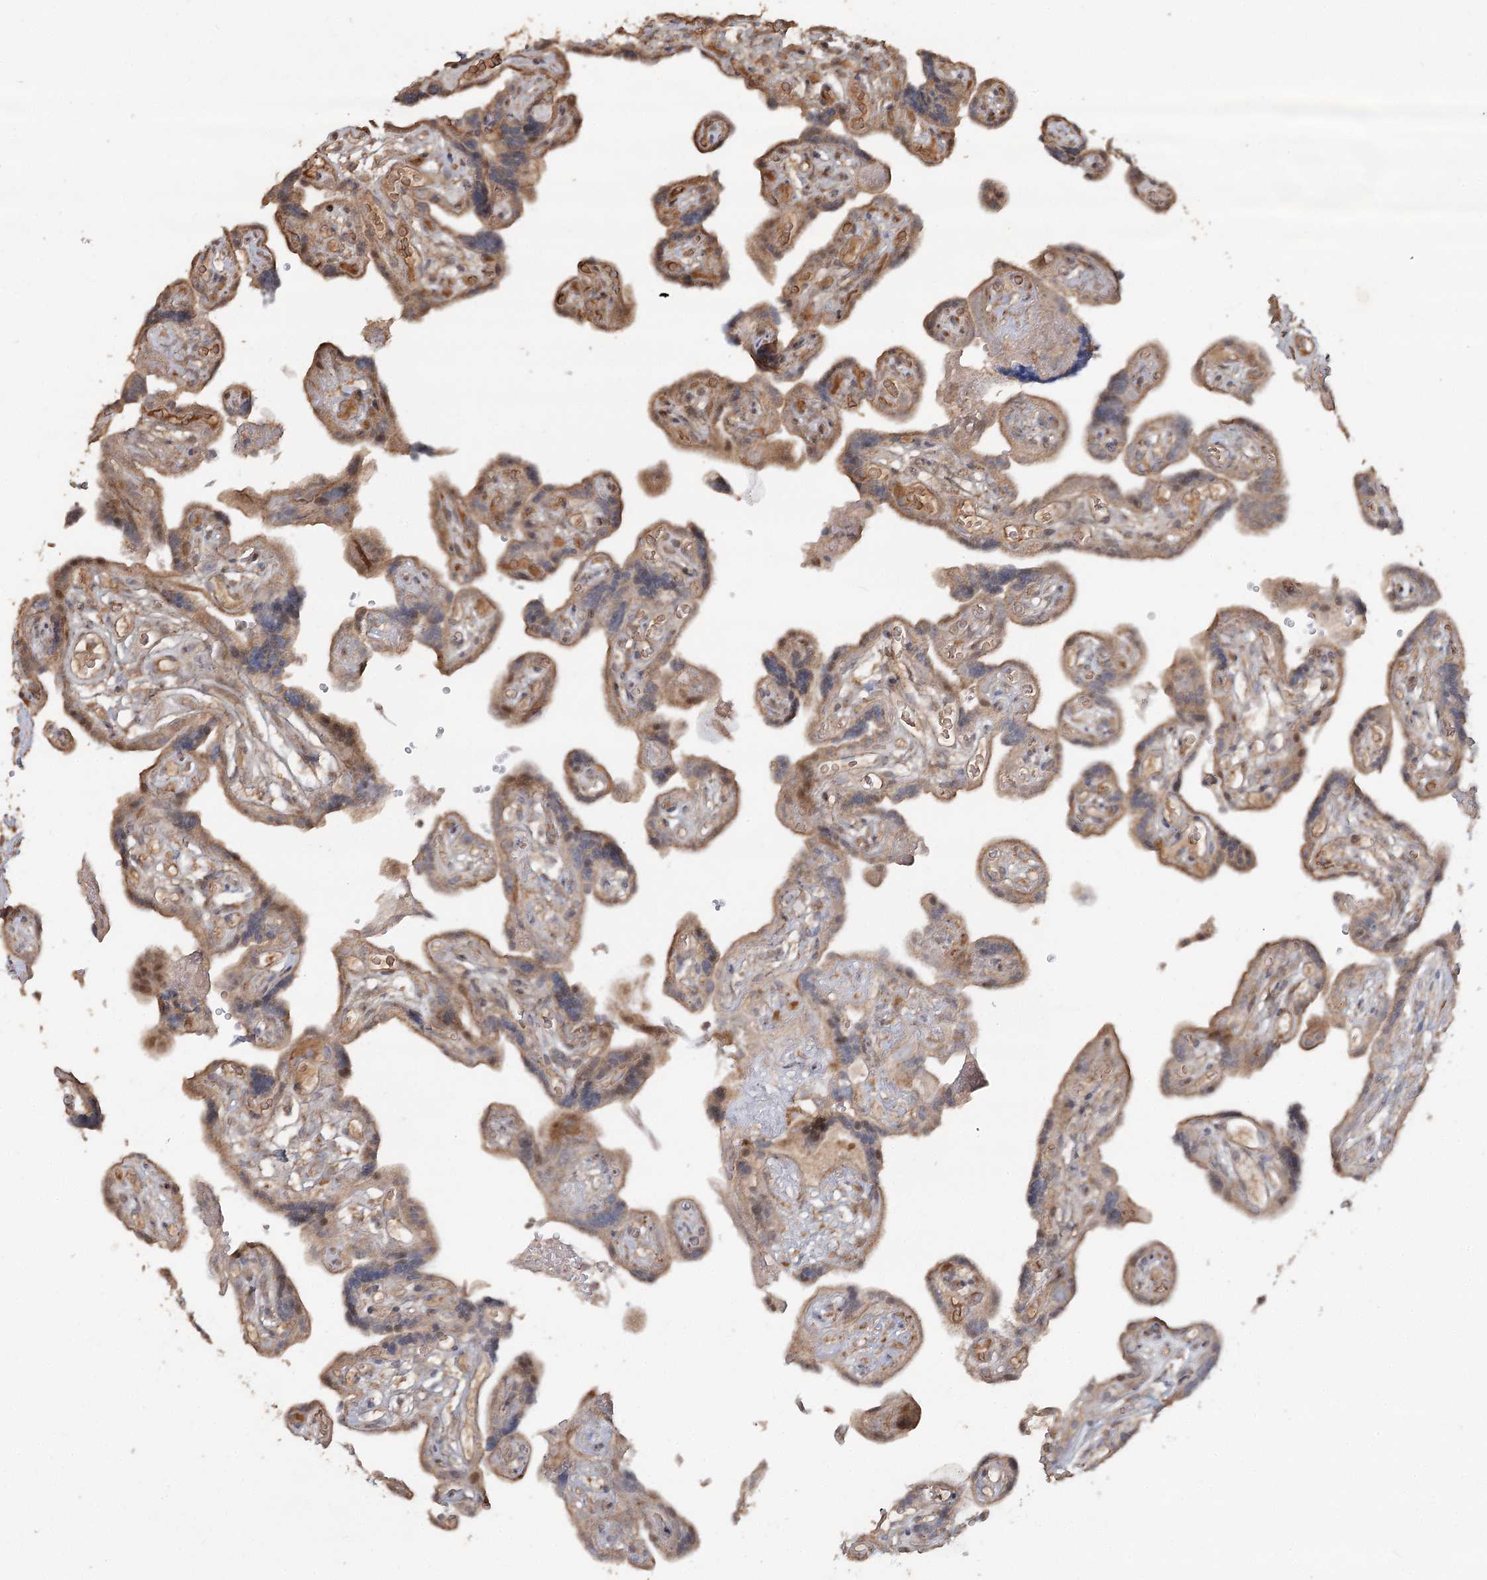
{"staining": {"intensity": "moderate", "quantity": ">75%", "location": "cytoplasmic/membranous"}, "tissue": "placenta", "cell_type": "Trophoblastic cells", "image_type": "normal", "snomed": [{"axis": "morphology", "description": "Normal tissue, NOS"}, {"axis": "topography", "description": "Placenta"}], "caption": "Immunohistochemical staining of normal human placenta displays >75% levels of moderate cytoplasmic/membranous protein expression in about >75% of trophoblastic cells.", "gene": "OBSL1", "patient": {"sex": "female", "age": 30}}